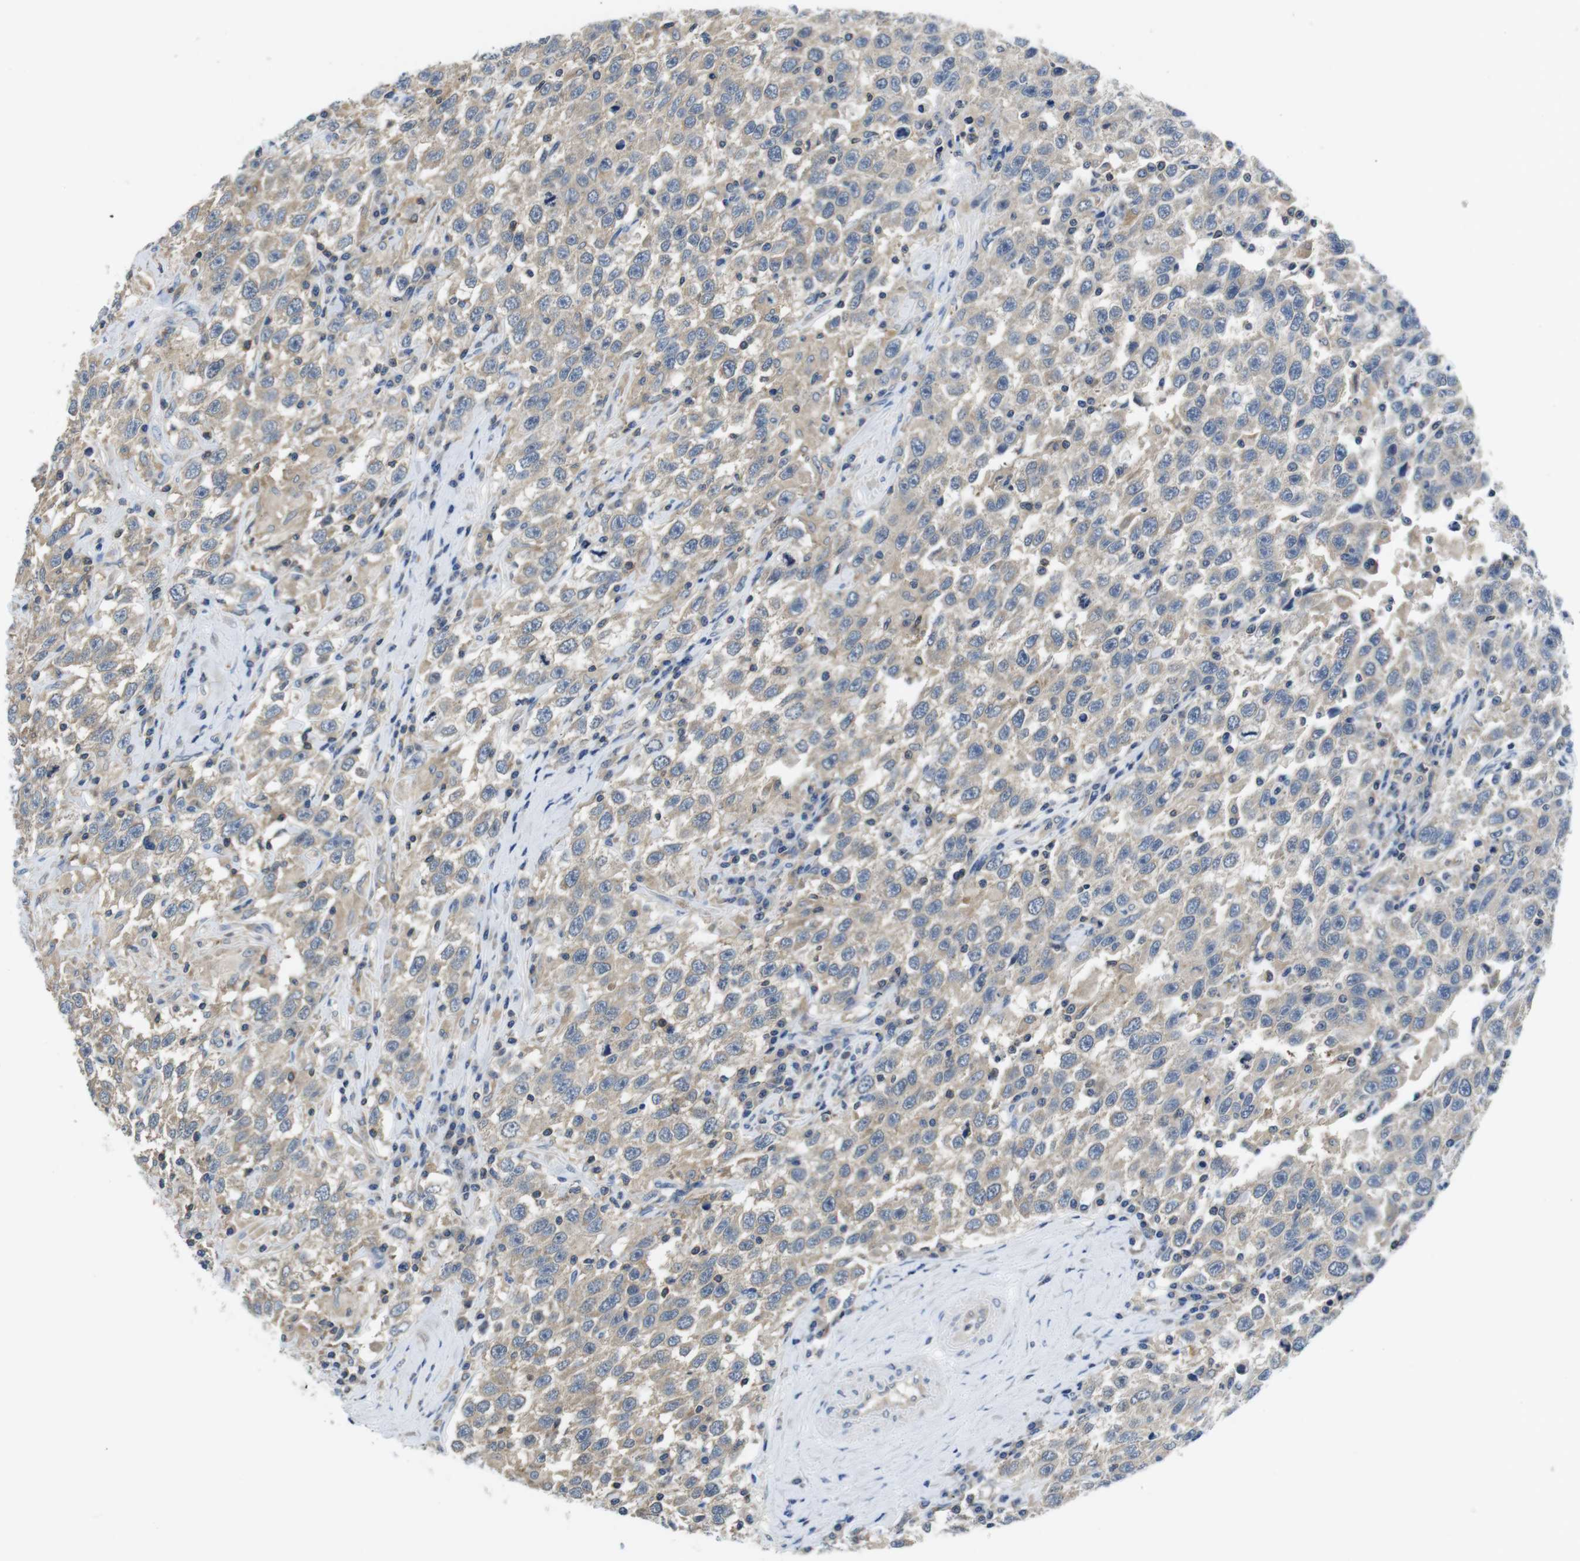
{"staining": {"intensity": "weak", "quantity": "25%-75%", "location": "cytoplasmic/membranous"}, "tissue": "testis cancer", "cell_type": "Tumor cells", "image_type": "cancer", "snomed": [{"axis": "morphology", "description": "Seminoma, NOS"}, {"axis": "topography", "description": "Testis"}], "caption": "The micrograph exhibits immunohistochemical staining of seminoma (testis). There is weak cytoplasmic/membranous positivity is identified in about 25%-75% of tumor cells.", "gene": "PIK3CD", "patient": {"sex": "male", "age": 41}}